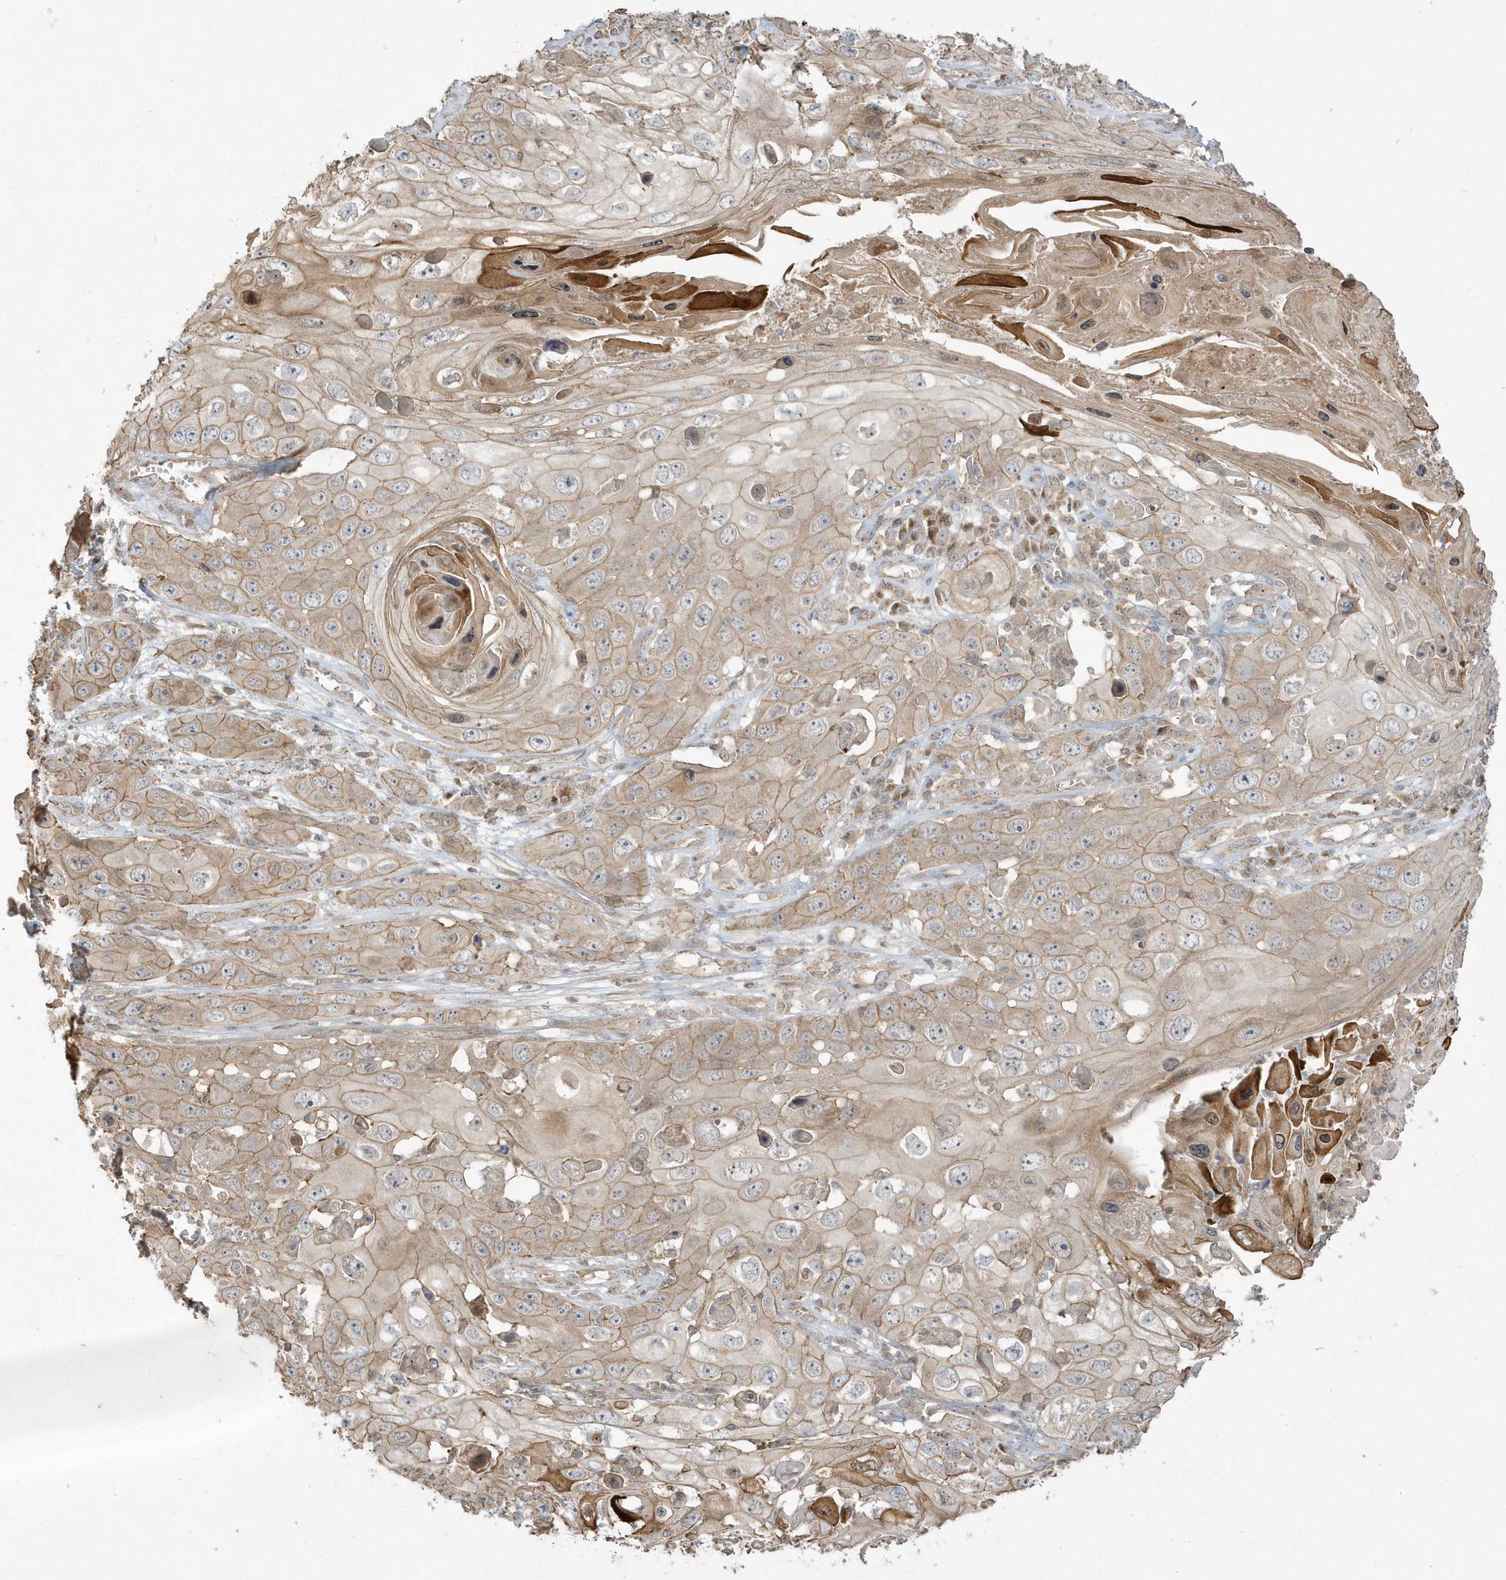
{"staining": {"intensity": "weak", "quantity": ">75%", "location": "cytoplasmic/membranous"}, "tissue": "skin cancer", "cell_type": "Tumor cells", "image_type": "cancer", "snomed": [{"axis": "morphology", "description": "Squamous cell carcinoma, NOS"}, {"axis": "topography", "description": "Skin"}], "caption": "DAB immunohistochemical staining of human skin squamous cell carcinoma reveals weak cytoplasmic/membranous protein positivity in about >75% of tumor cells.", "gene": "ARMC8", "patient": {"sex": "male", "age": 55}}